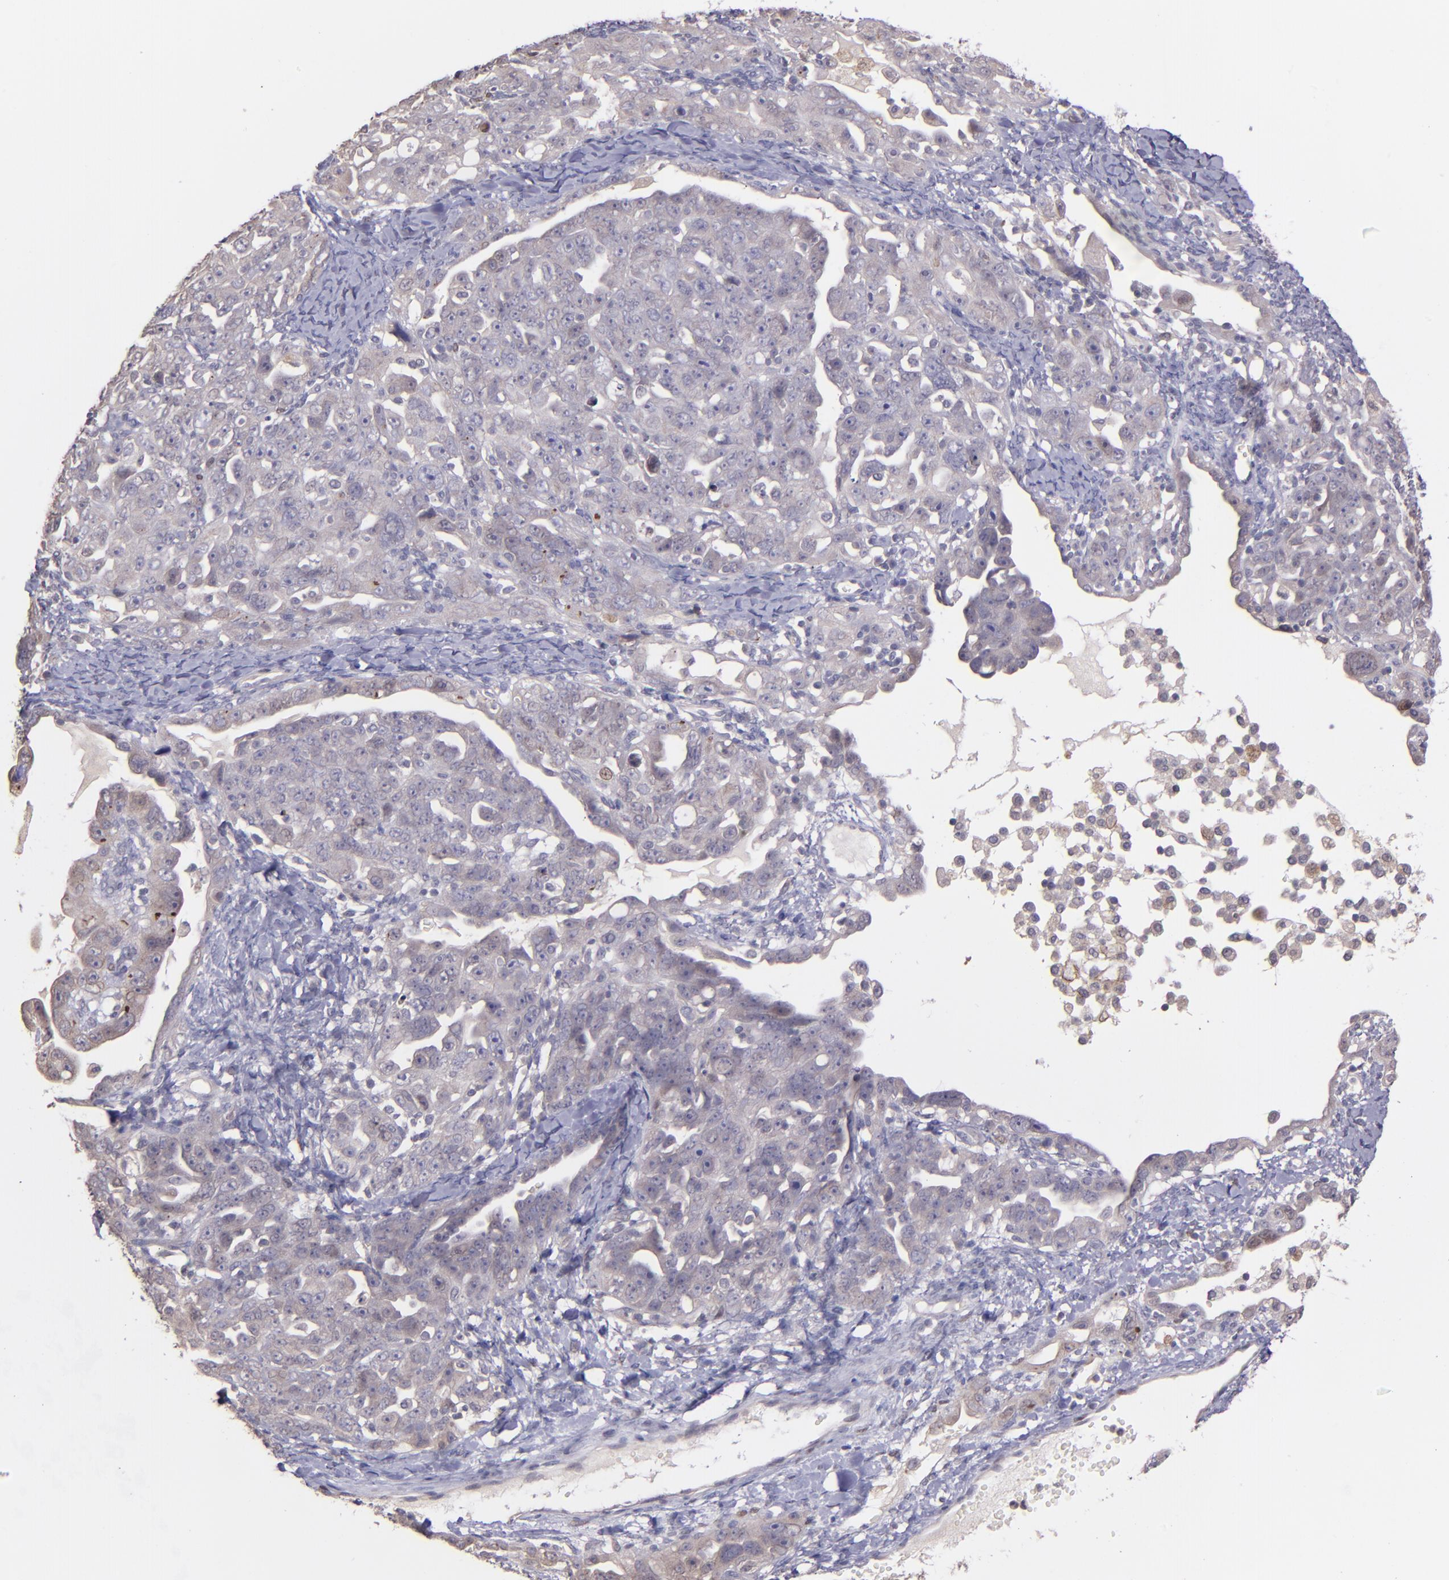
{"staining": {"intensity": "weak", "quantity": "25%-75%", "location": "cytoplasmic/membranous"}, "tissue": "ovarian cancer", "cell_type": "Tumor cells", "image_type": "cancer", "snomed": [{"axis": "morphology", "description": "Cystadenocarcinoma, serous, NOS"}, {"axis": "topography", "description": "Ovary"}], "caption": "Immunohistochemistry (IHC) histopathology image of ovarian cancer (serous cystadenocarcinoma) stained for a protein (brown), which demonstrates low levels of weak cytoplasmic/membranous positivity in about 25%-75% of tumor cells.", "gene": "NUP62CL", "patient": {"sex": "female", "age": 66}}